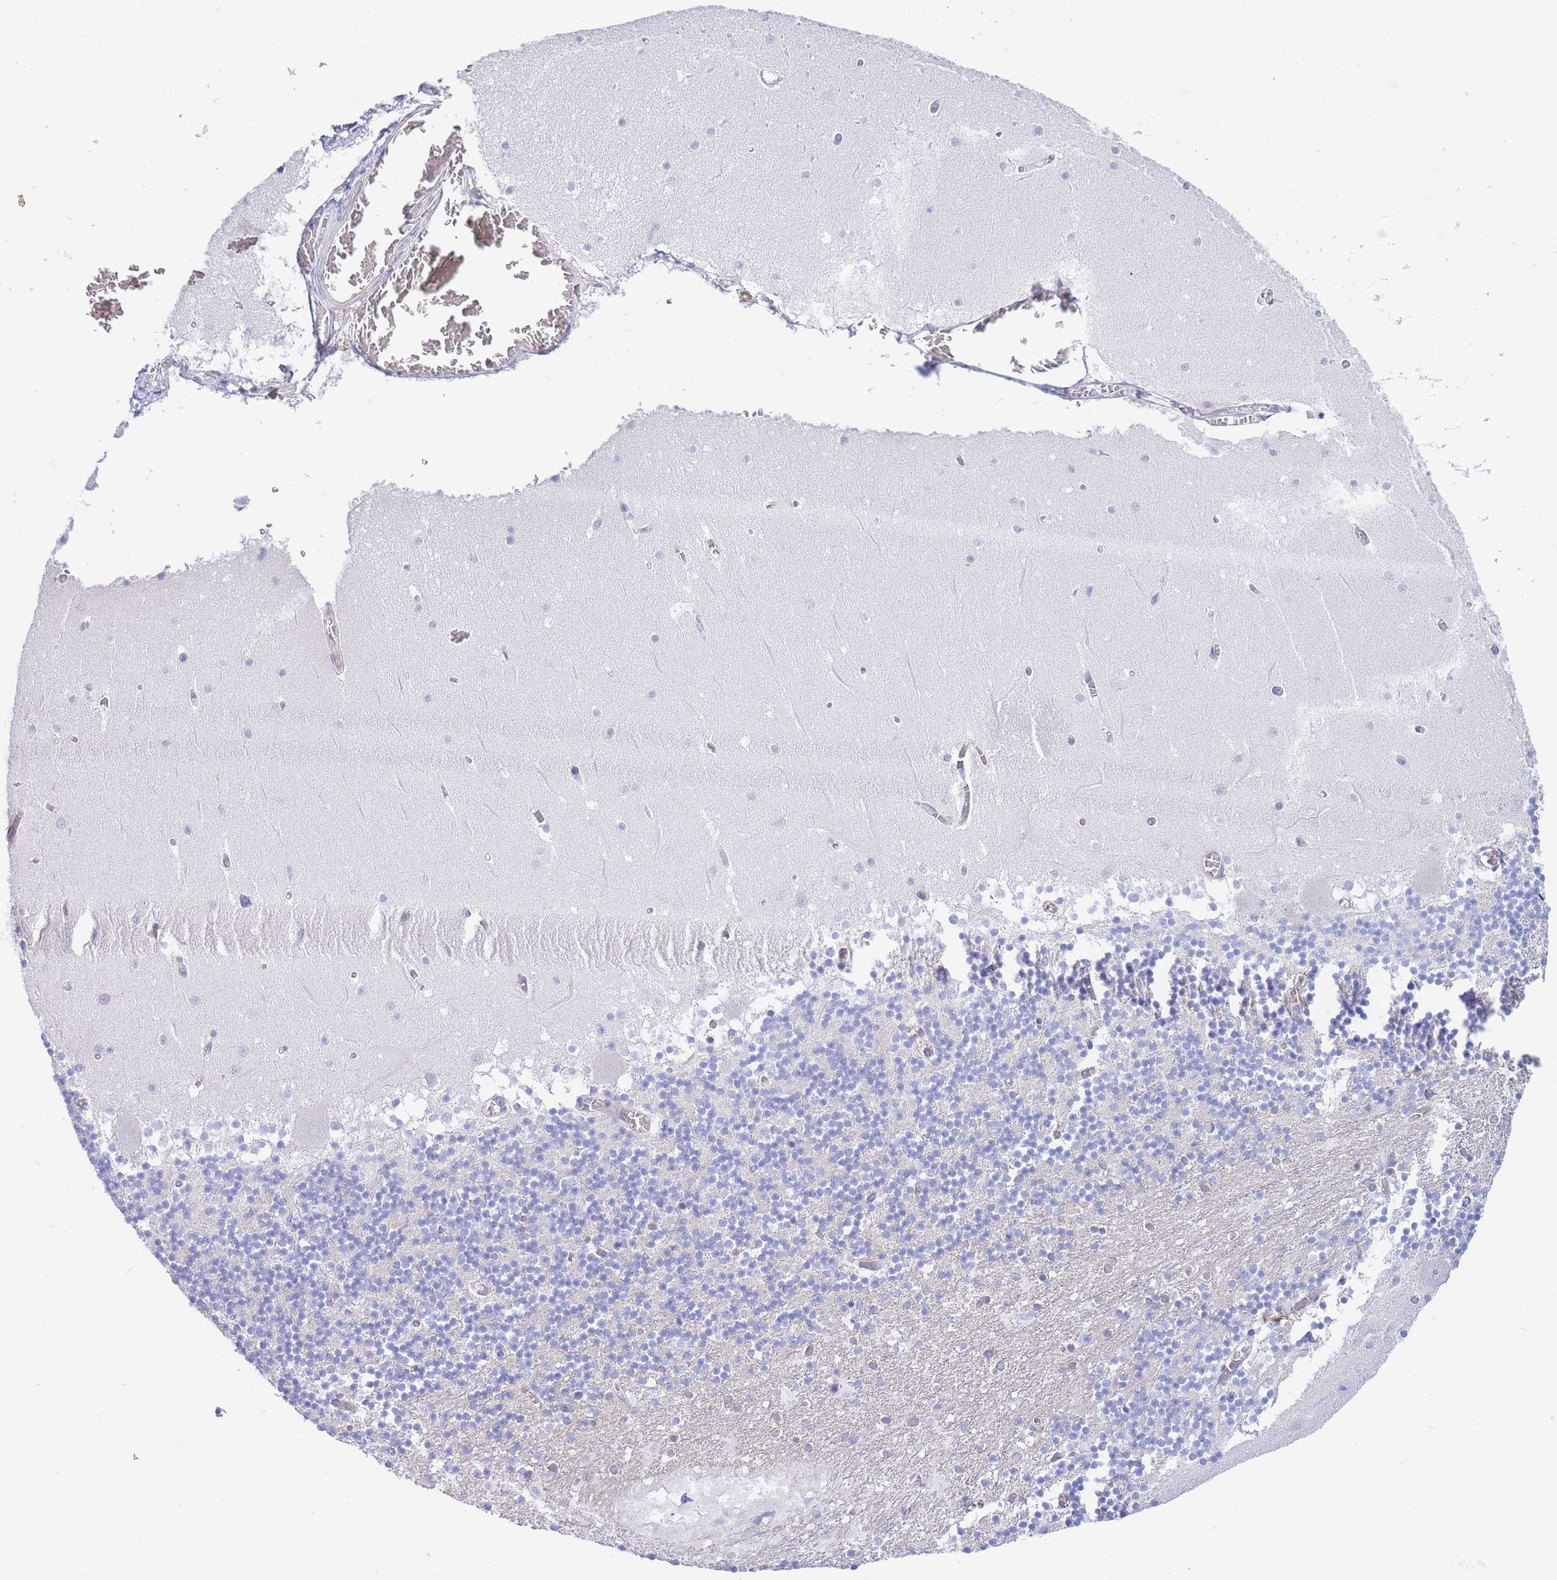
{"staining": {"intensity": "negative", "quantity": "none", "location": "none"}, "tissue": "cerebellum", "cell_type": "Cells in granular layer", "image_type": "normal", "snomed": [{"axis": "morphology", "description": "Normal tissue, NOS"}, {"axis": "topography", "description": "Cerebellum"}], "caption": "High power microscopy photomicrograph of an immunohistochemistry (IHC) image of benign cerebellum, revealing no significant staining in cells in granular layer. The staining is performed using DAB brown chromogen with nuclei counter-stained in using hematoxylin.", "gene": "SUGT1", "patient": {"sex": "female", "age": 28}}